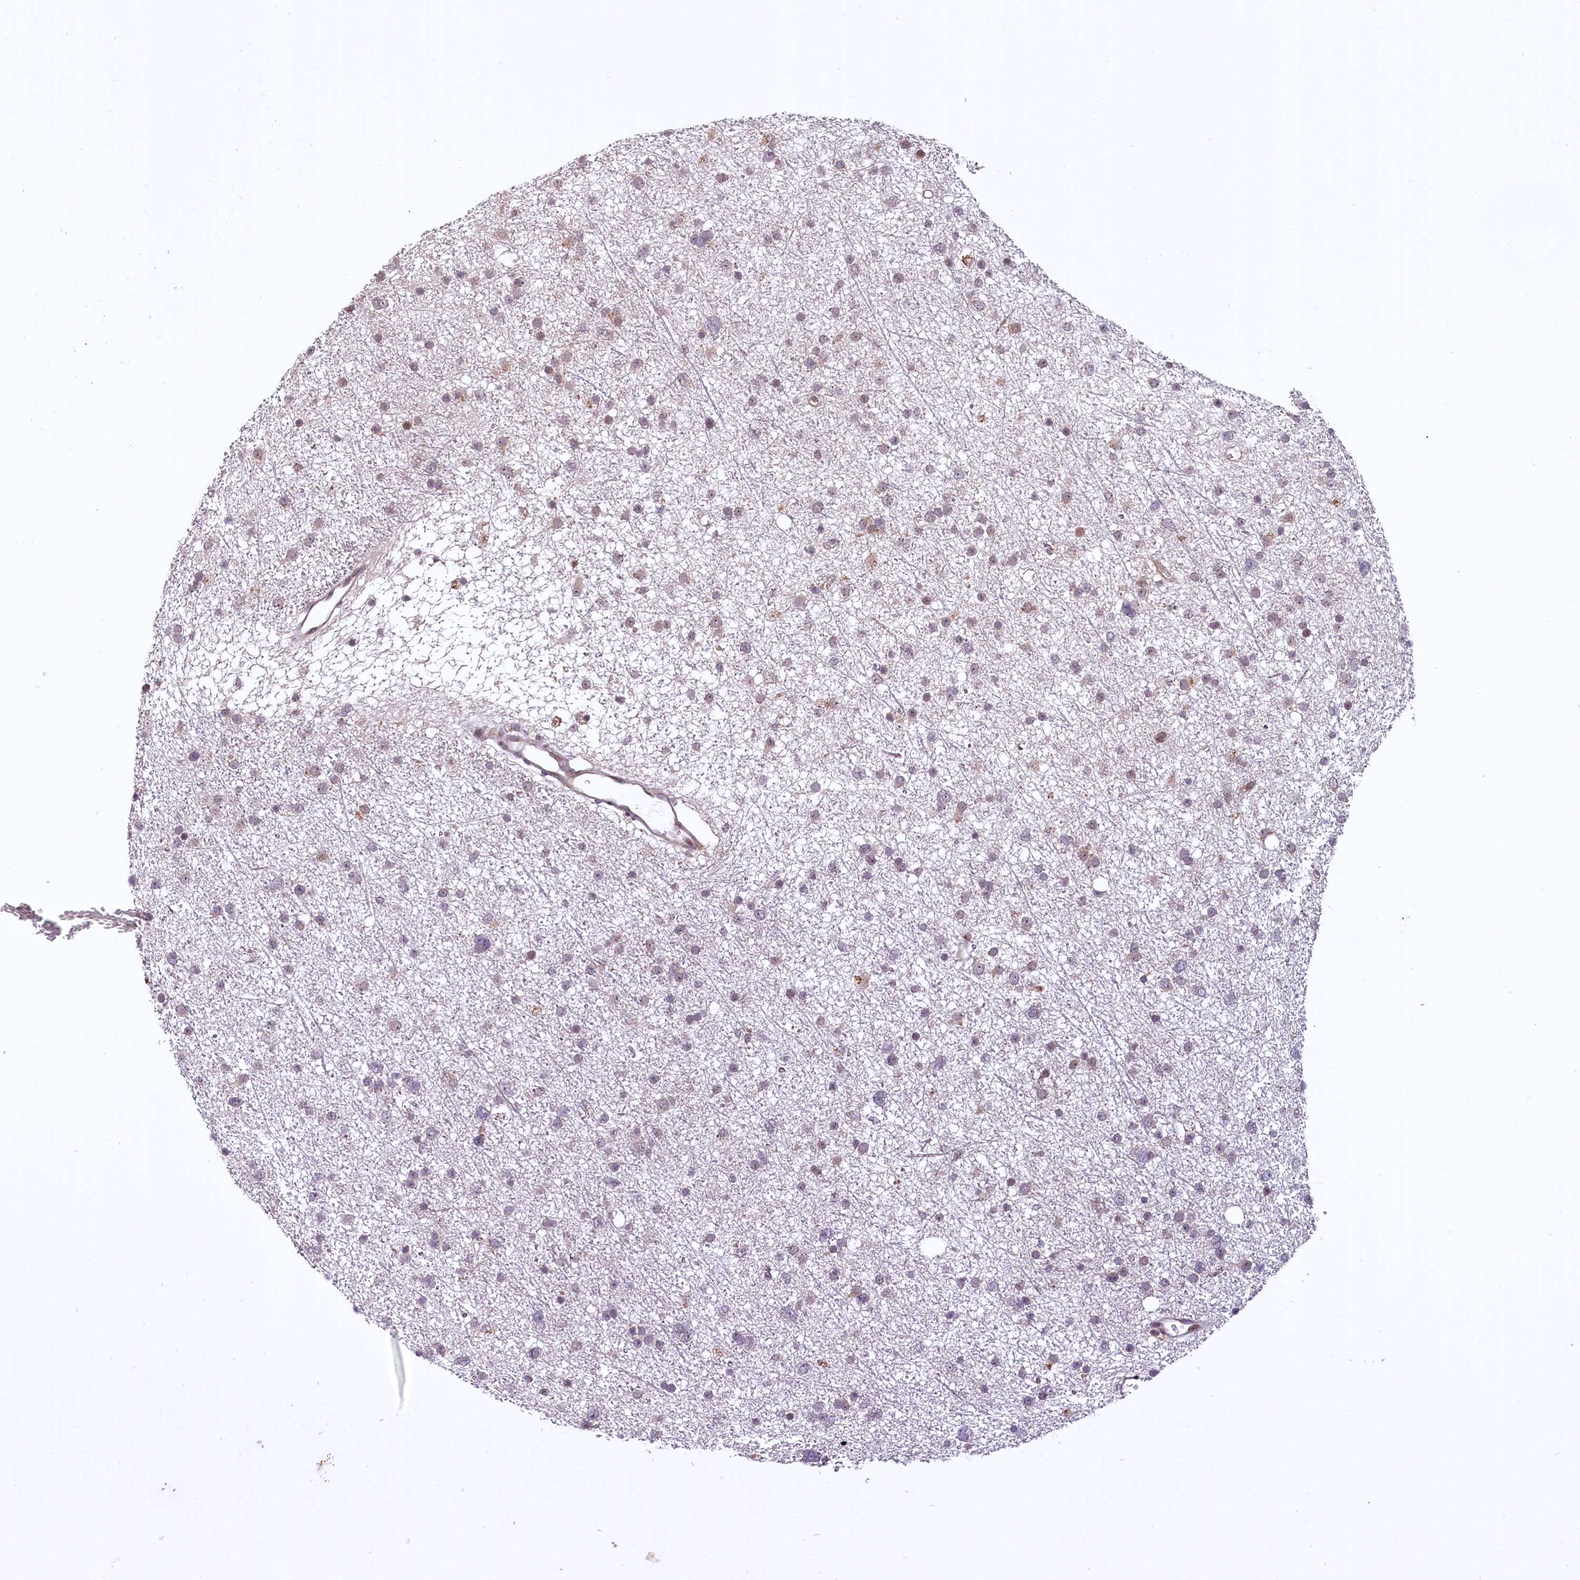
{"staining": {"intensity": "moderate", "quantity": "25%-75%", "location": "nuclear"}, "tissue": "glioma", "cell_type": "Tumor cells", "image_type": "cancer", "snomed": [{"axis": "morphology", "description": "Glioma, malignant, Low grade"}, {"axis": "topography", "description": "Cerebral cortex"}], "caption": "Tumor cells demonstrate medium levels of moderate nuclear positivity in about 25%-75% of cells in human malignant glioma (low-grade).", "gene": "N4BP2L1", "patient": {"sex": "female", "age": 39}}